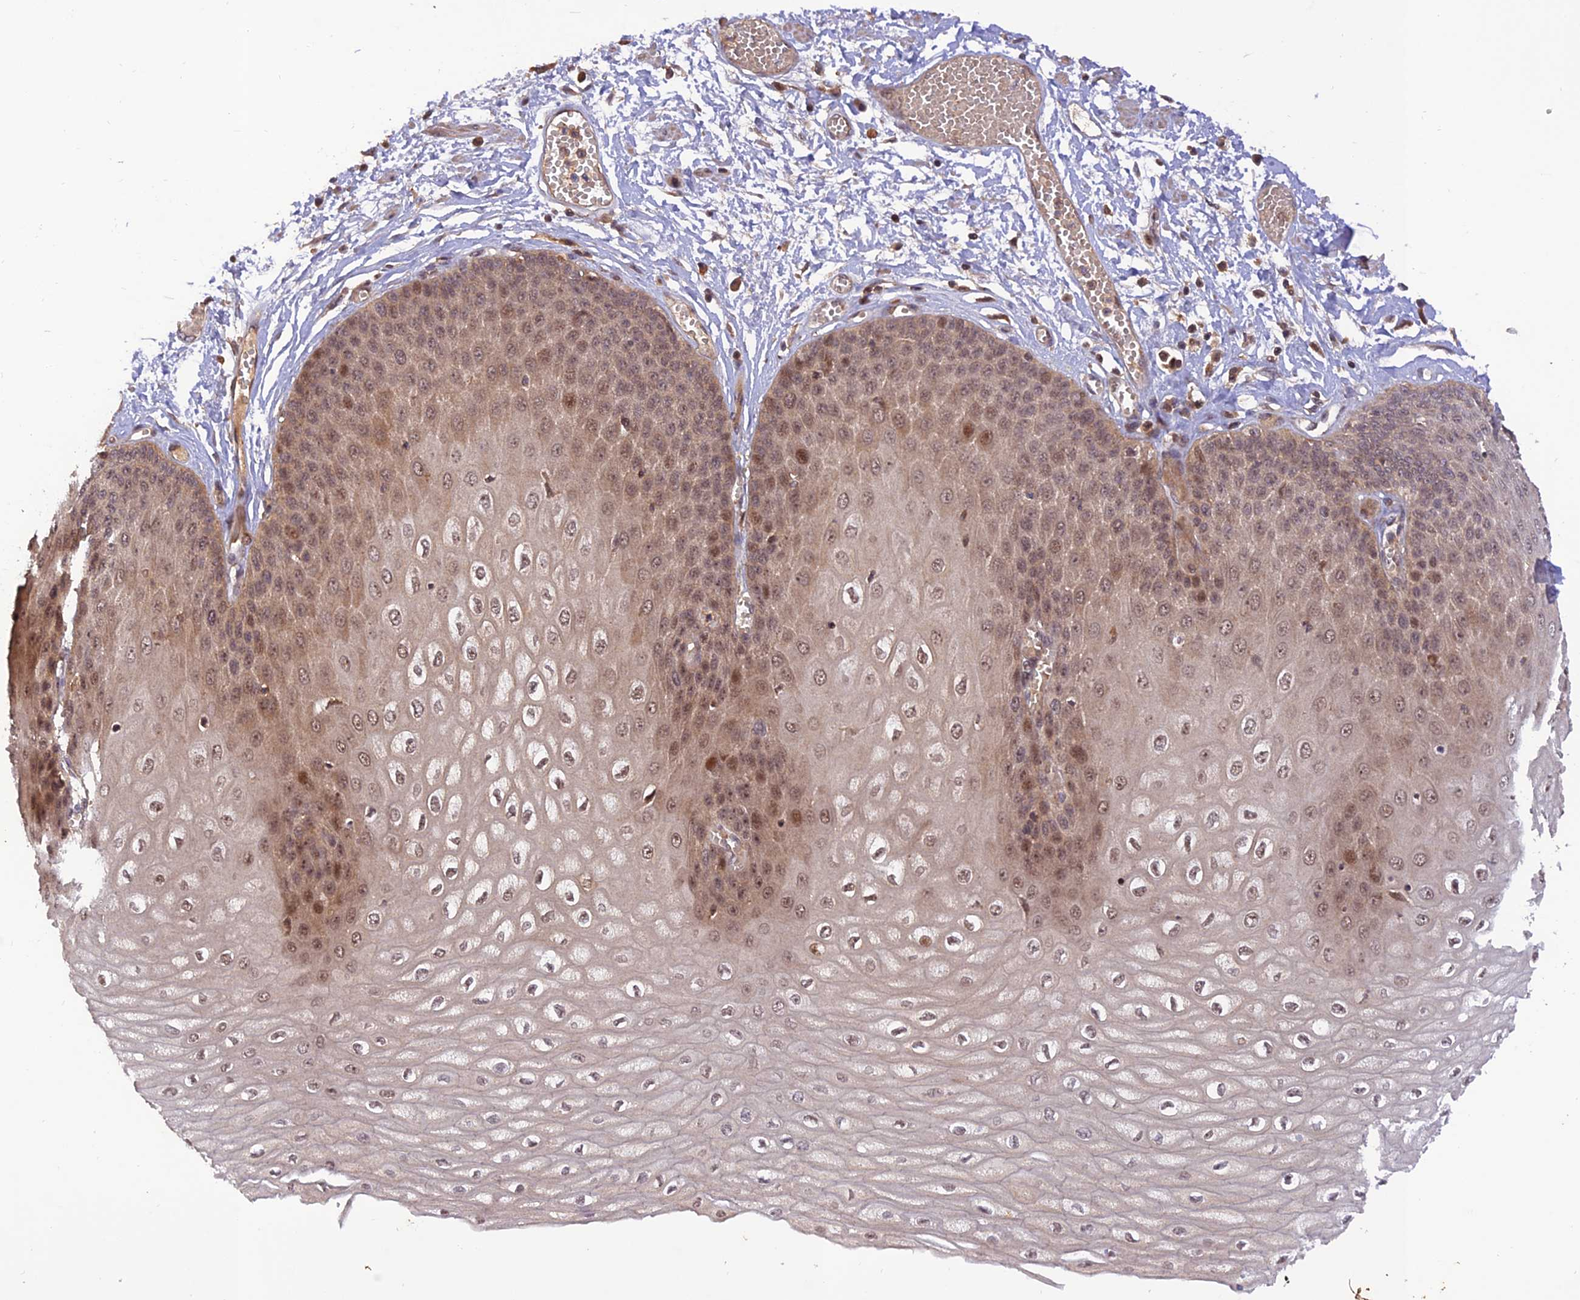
{"staining": {"intensity": "moderate", "quantity": ">75%", "location": "cytoplasmic/membranous,nuclear"}, "tissue": "esophagus", "cell_type": "Squamous epithelial cells", "image_type": "normal", "snomed": [{"axis": "morphology", "description": "Normal tissue, NOS"}, {"axis": "topography", "description": "Esophagus"}], "caption": "Human esophagus stained for a protein (brown) displays moderate cytoplasmic/membranous,nuclear positive staining in approximately >75% of squamous epithelial cells.", "gene": "REV1", "patient": {"sex": "male", "age": 60}}